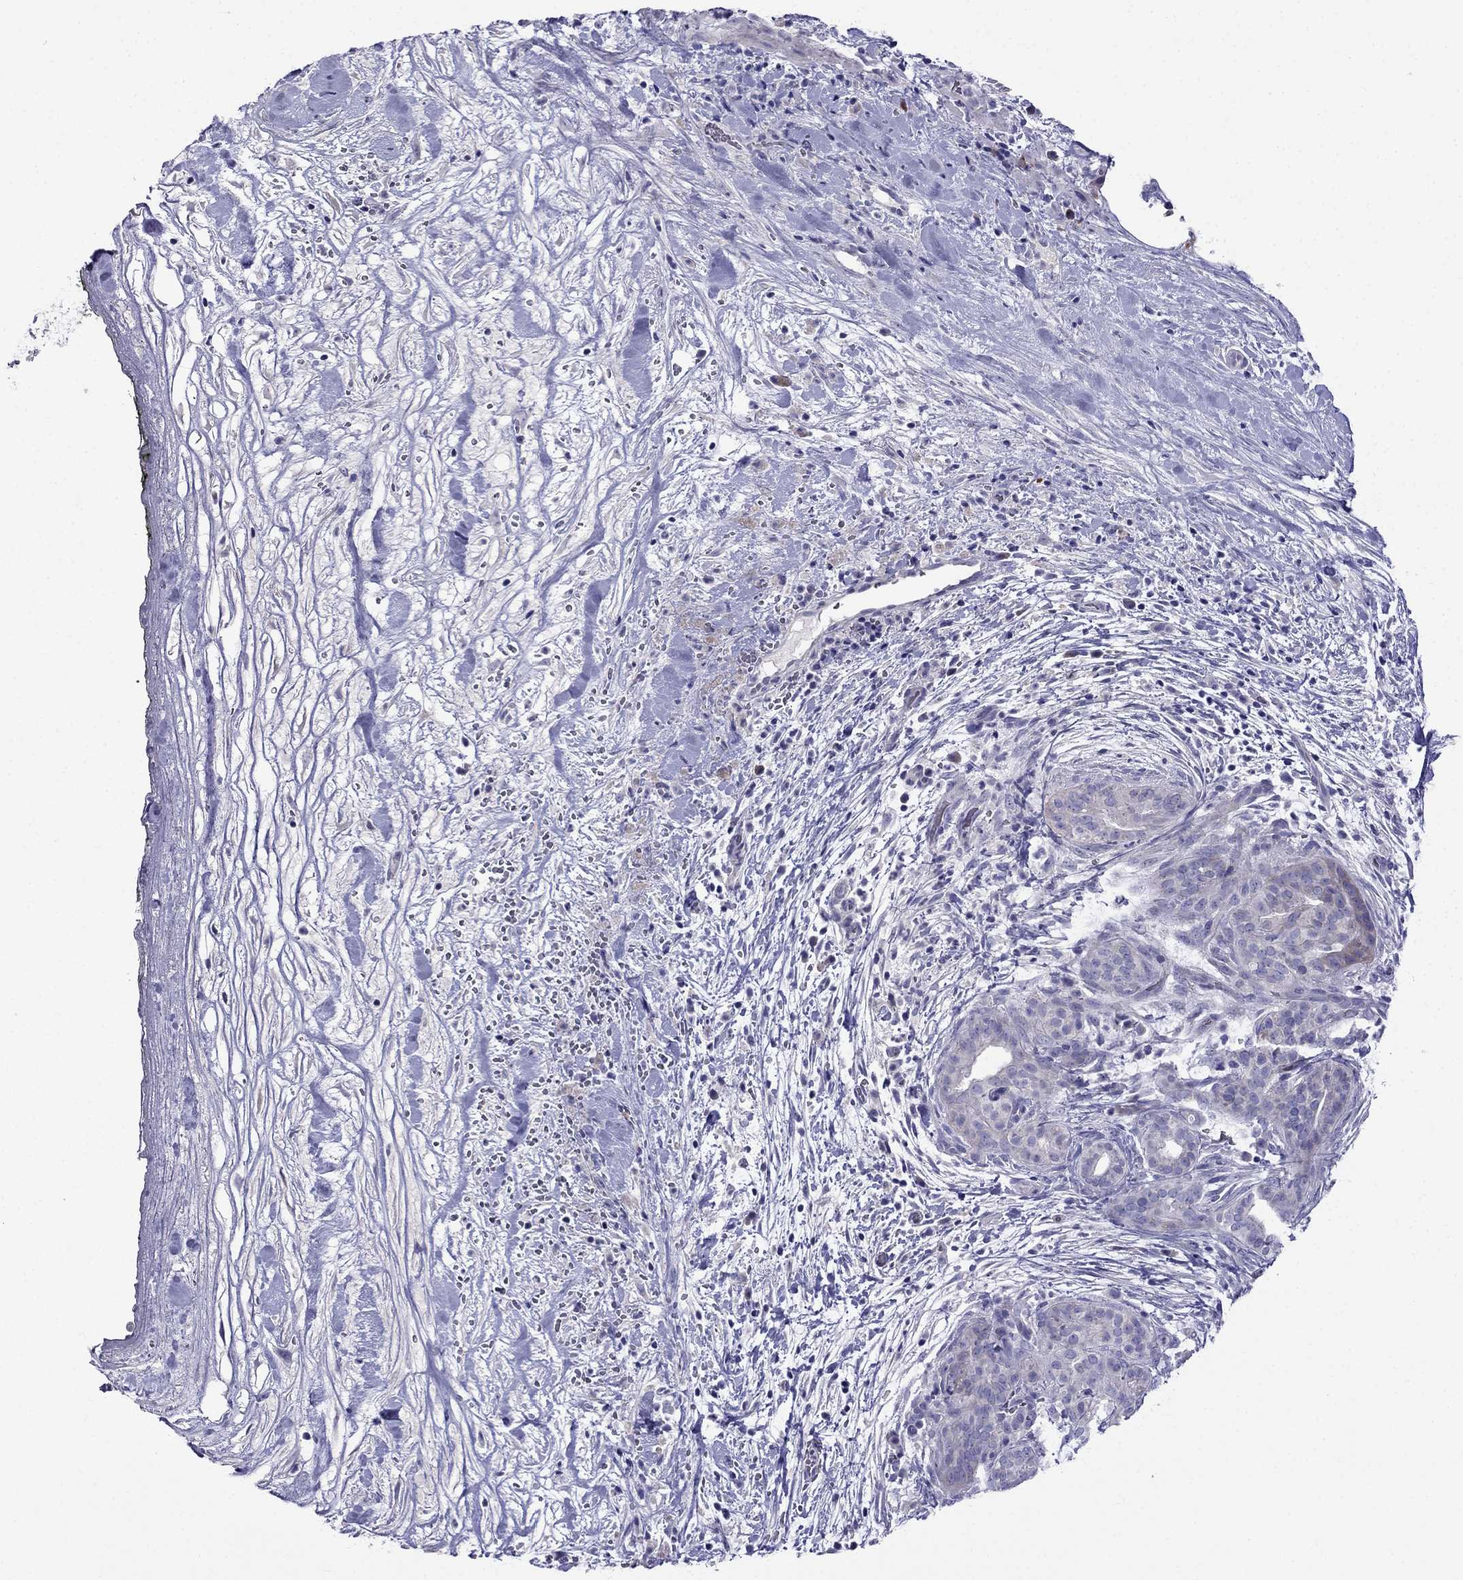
{"staining": {"intensity": "negative", "quantity": "none", "location": "none"}, "tissue": "pancreatic cancer", "cell_type": "Tumor cells", "image_type": "cancer", "snomed": [{"axis": "morphology", "description": "Adenocarcinoma, NOS"}, {"axis": "topography", "description": "Pancreas"}], "caption": "IHC histopathology image of adenocarcinoma (pancreatic) stained for a protein (brown), which displays no positivity in tumor cells. (IHC, brightfield microscopy, high magnification).", "gene": "PATE1", "patient": {"sex": "male", "age": 44}}